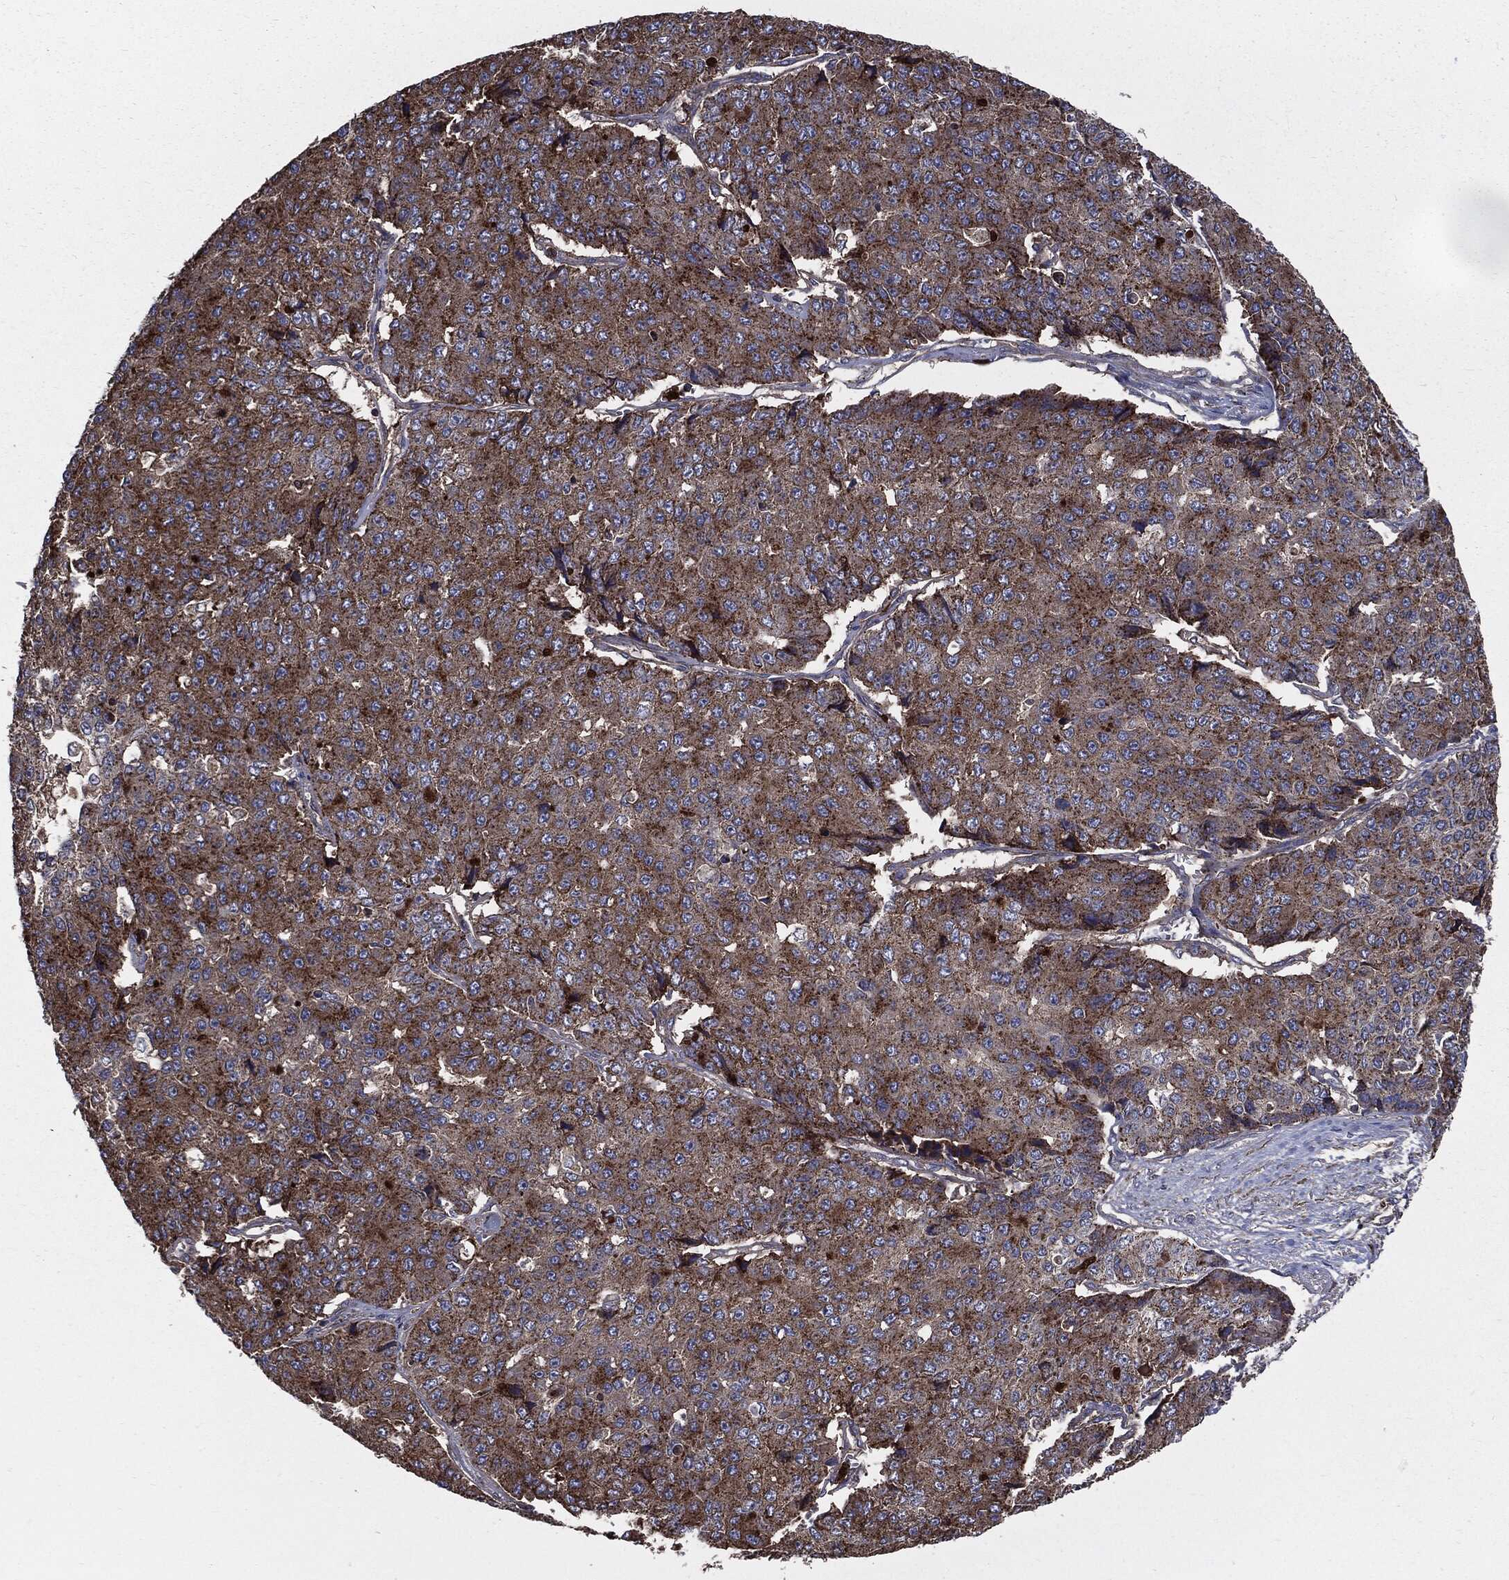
{"staining": {"intensity": "moderate", "quantity": ">75%", "location": "cytoplasmic/membranous"}, "tissue": "pancreatic cancer", "cell_type": "Tumor cells", "image_type": "cancer", "snomed": [{"axis": "morphology", "description": "Normal tissue, NOS"}, {"axis": "morphology", "description": "Adenocarcinoma, NOS"}, {"axis": "topography", "description": "Pancreas"}, {"axis": "topography", "description": "Duodenum"}], "caption": "Moderate cytoplasmic/membranous protein positivity is identified in about >75% of tumor cells in pancreatic cancer (adenocarcinoma). Using DAB (brown) and hematoxylin (blue) stains, captured at high magnification using brightfield microscopy.", "gene": "PDCD6IP", "patient": {"sex": "male", "age": 50}}